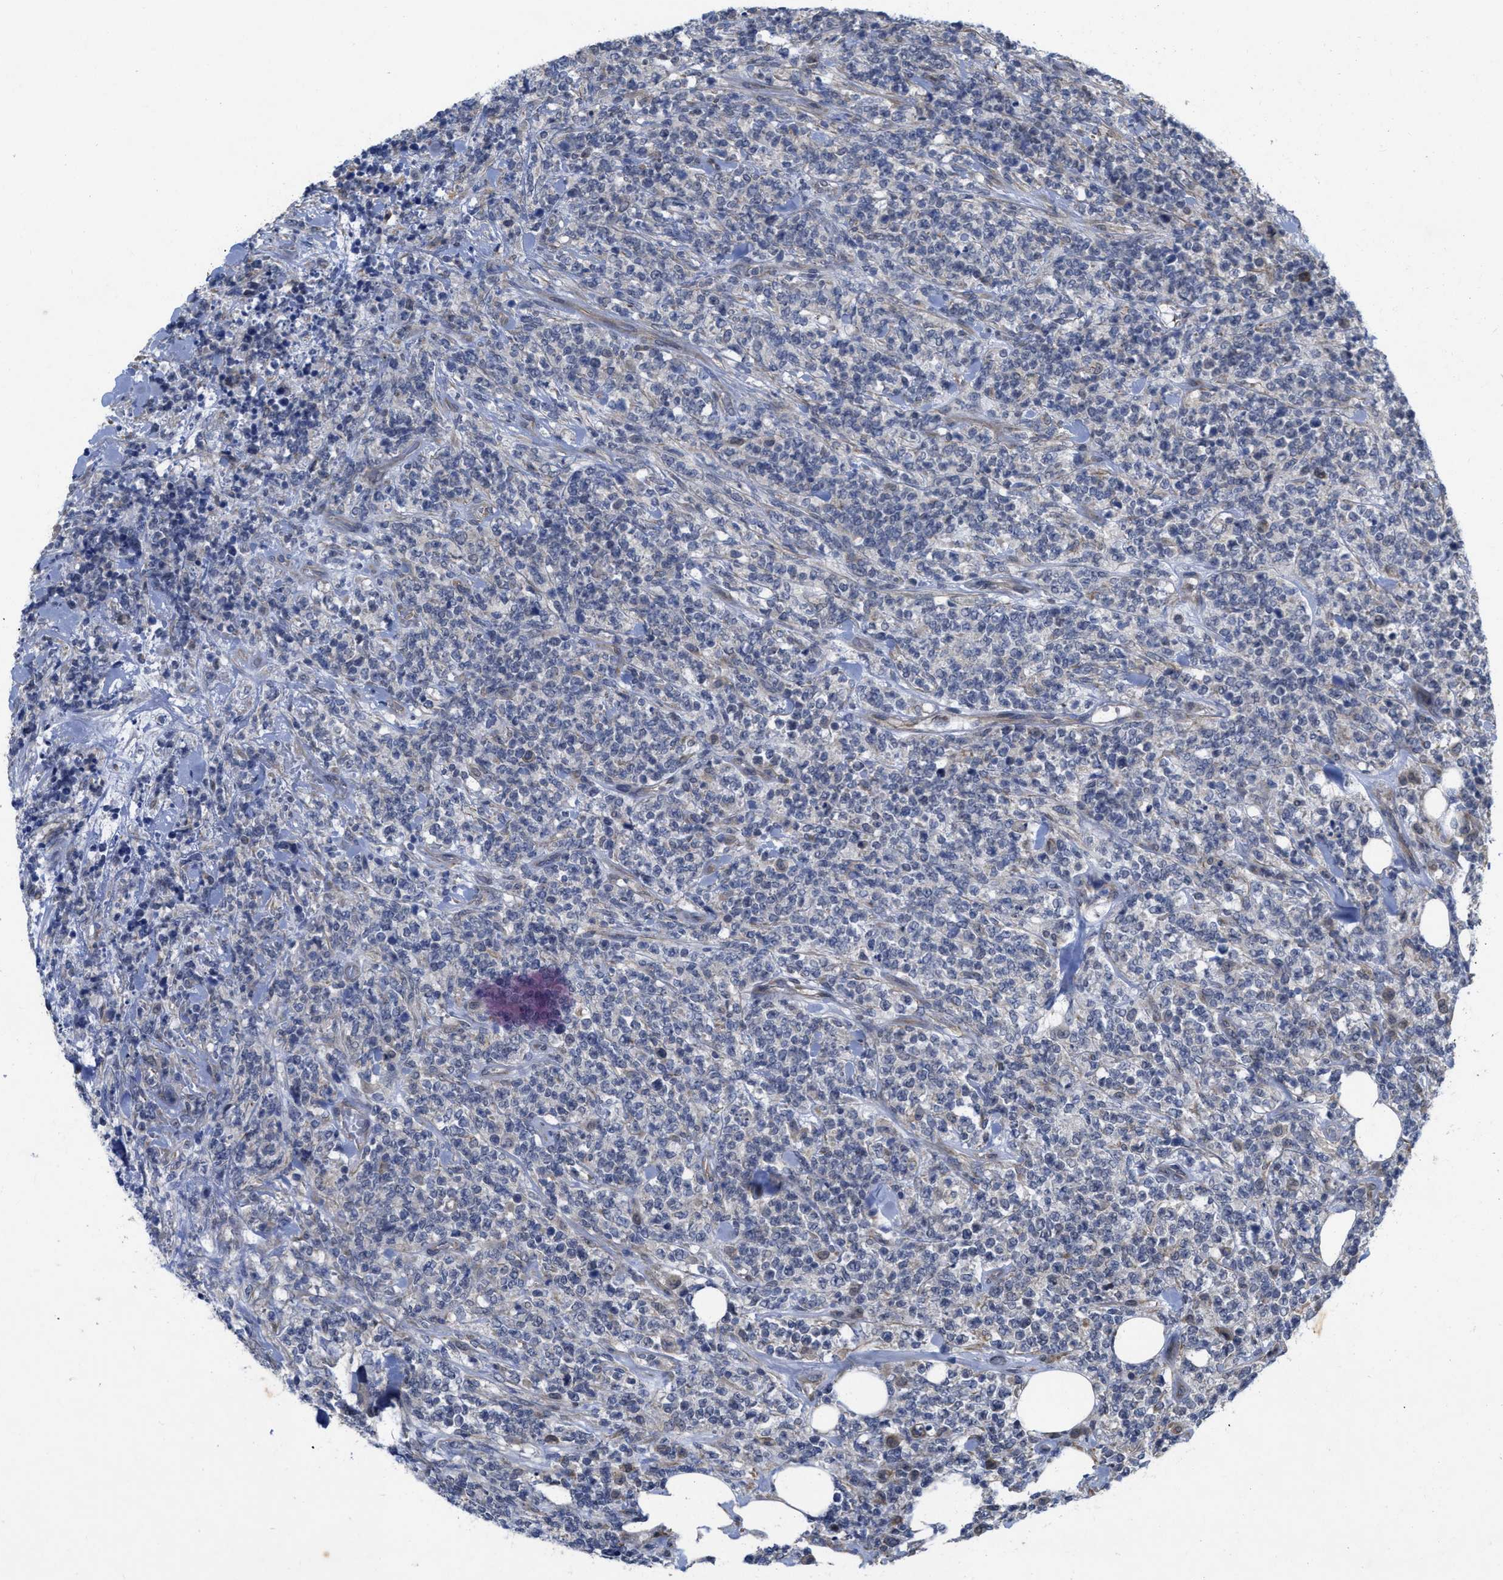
{"staining": {"intensity": "negative", "quantity": "none", "location": "none"}, "tissue": "lymphoma", "cell_type": "Tumor cells", "image_type": "cancer", "snomed": [{"axis": "morphology", "description": "Malignant lymphoma, non-Hodgkin's type, High grade"}, {"axis": "topography", "description": "Soft tissue"}], "caption": "An image of lymphoma stained for a protein displays no brown staining in tumor cells.", "gene": "ARHGEF26", "patient": {"sex": "male", "age": 18}}